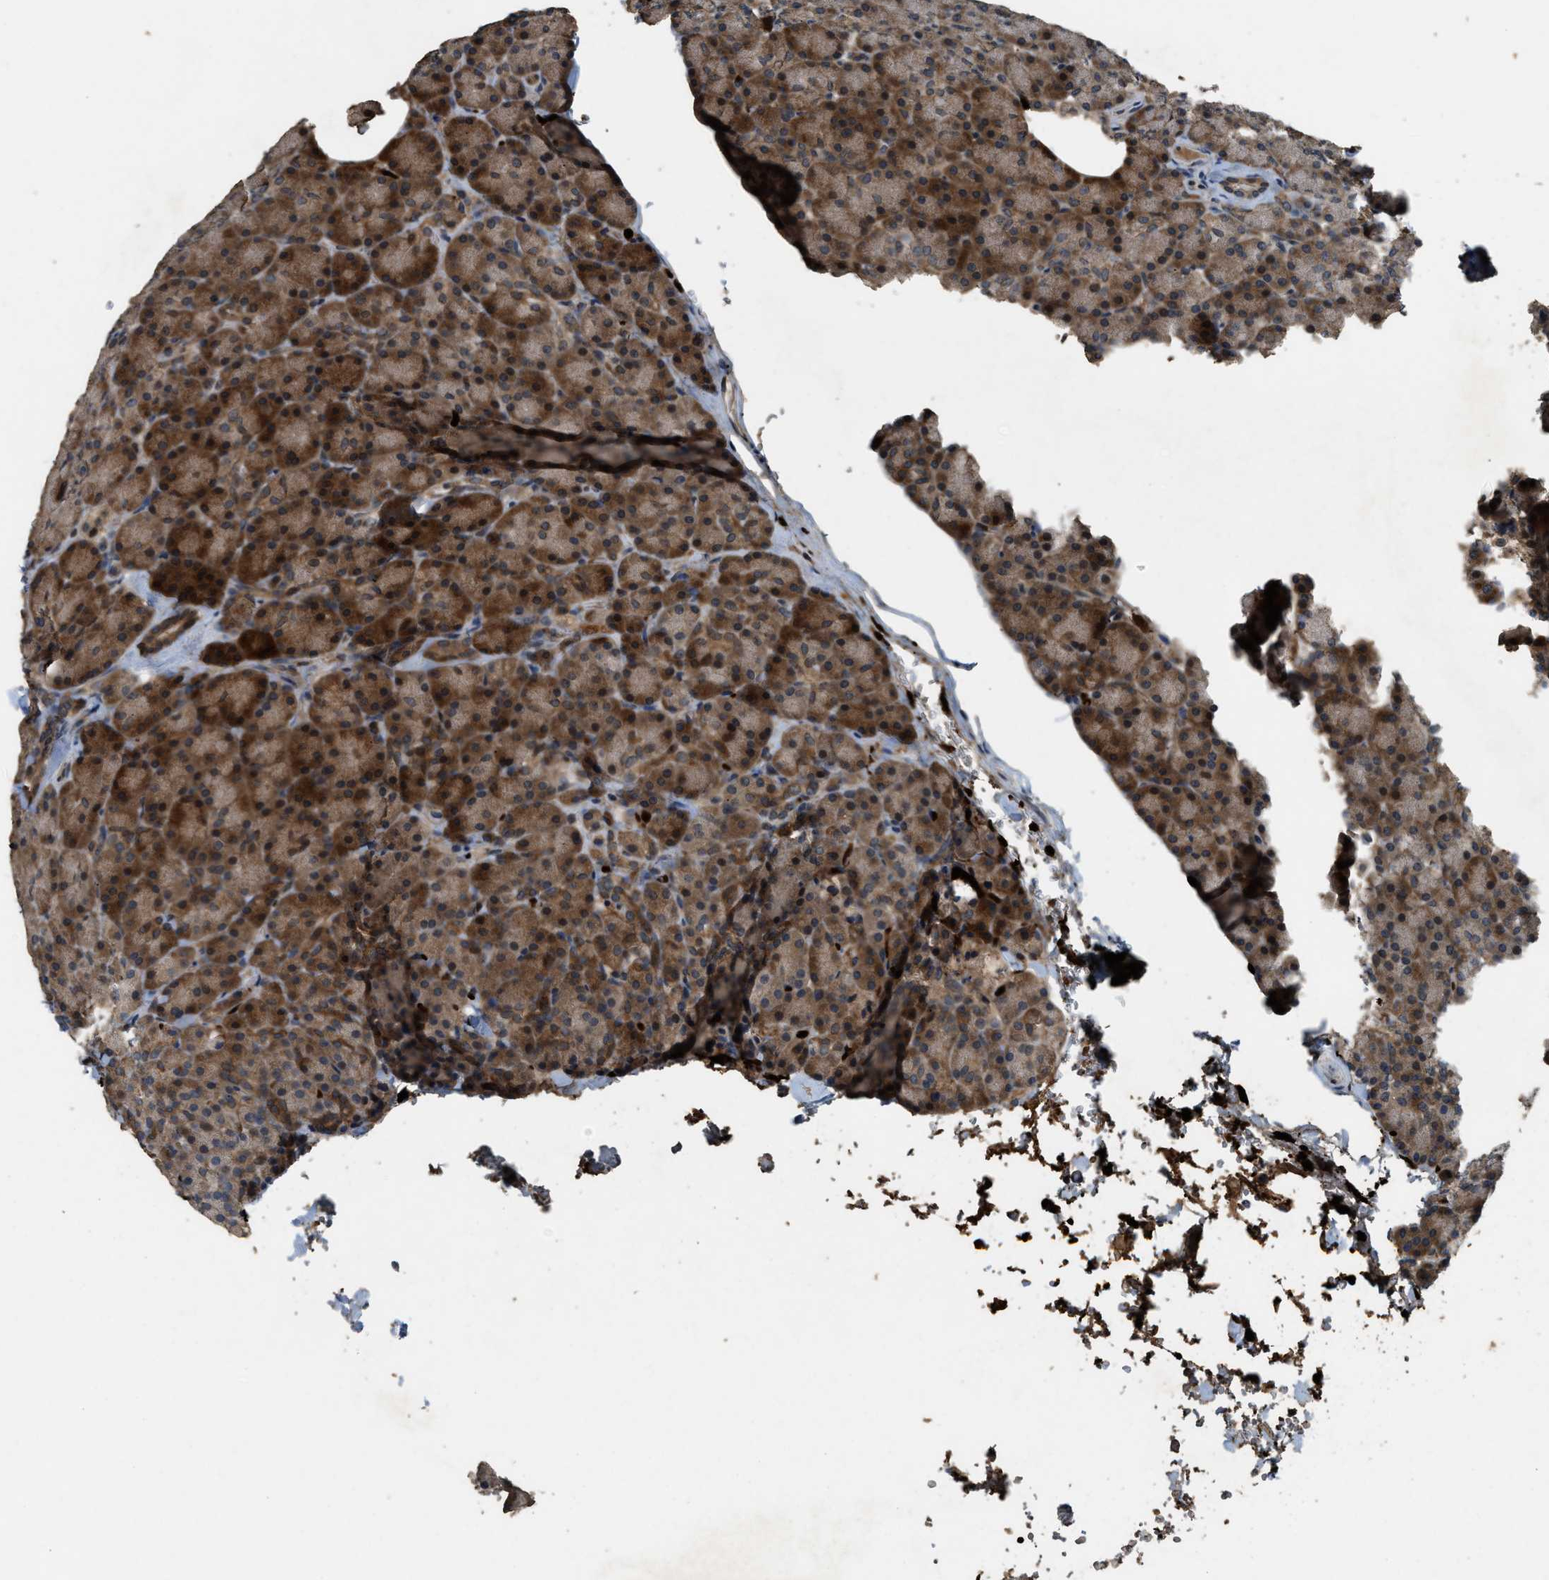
{"staining": {"intensity": "strong", "quantity": ">75%", "location": "cytoplasmic/membranous"}, "tissue": "pancreas", "cell_type": "Exocrine glandular cells", "image_type": "normal", "snomed": [{"axis": "morphology", "description": "Normal tissue, NOS"}, {"axis": "topography", "description": "Pancreas"}], "caption": "Strong cytoplasmic/membranous expression for a protein is appreciated in about >75% of exocrine glandular cells of benign pancreas using IHC.", "gene": "RNF141", "patient": {"sex": "female", "age": 43}}